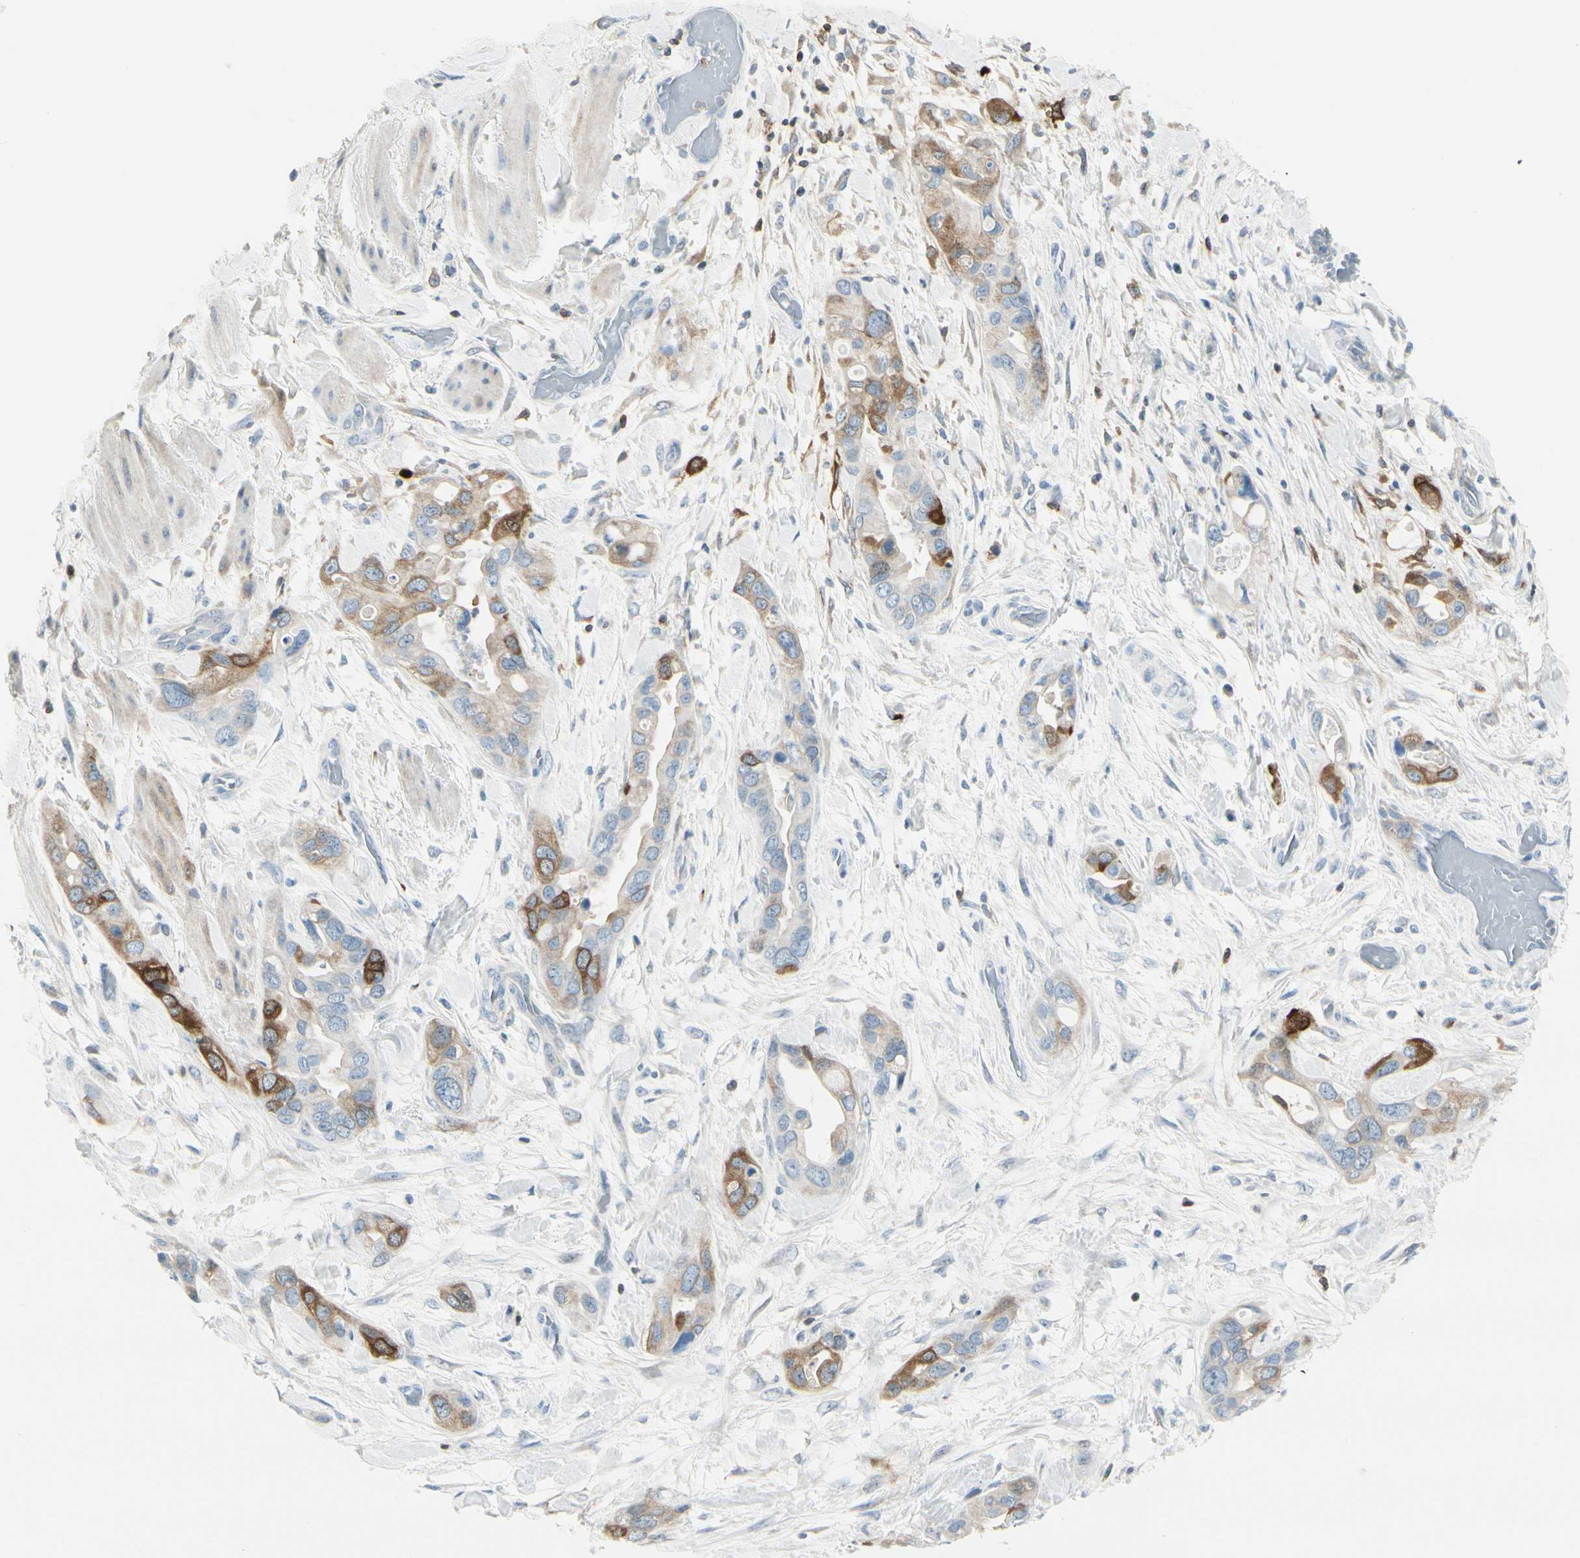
{"staining": {"intensity": "moderate", "quantity": "25%-75%", "location": "cytoplasmic/membranous"}, "tissue": "pancreatic cancer", "cell_type": "Tumor cells", "image_type": "cancer", "snomed": [{"axis": "morphology", "description": "Adenocarcinoma, NOS"}, {"axis": "topography", "description": "Pancreas"}], "caption": "Brown immunohistochemical staining in pancreatic adenocarcinoma exhibits moderate cytoplasmic/membranous expression in about 25%-75% of tumor cells.", "gene": "TRAF1", "patient": {"sex": "female", "age": 77}}